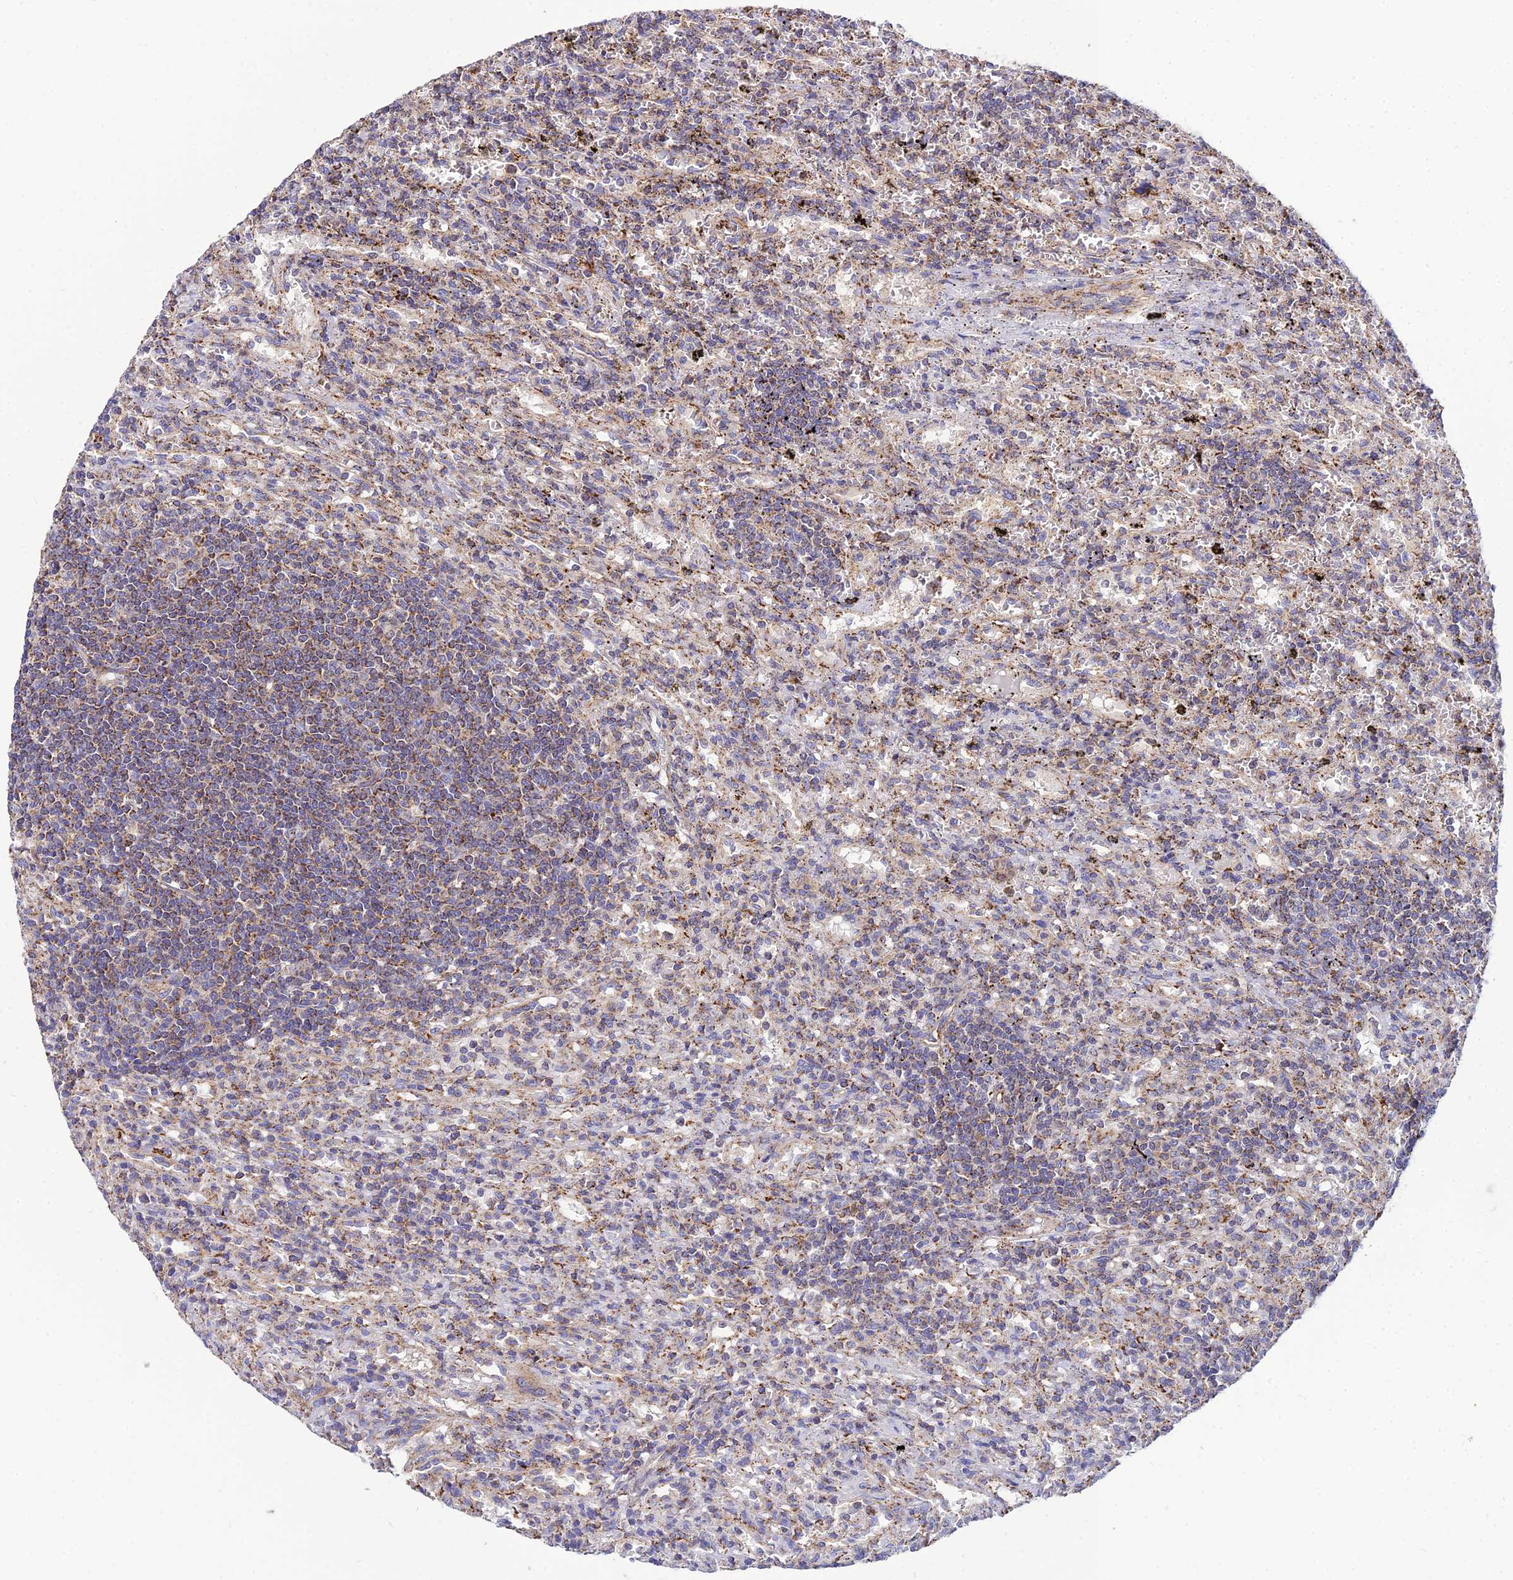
{"staining": {"intensity": "weak", "quantity": "25%-75%", "location": "cytoplasmic/membranous"}, "tissue": "lymphoma", "cell_type": "Tumor cells", "image_type": "cancer", "snomed": [{"axis": "morphology", "description": "Malignant lymphoma, non-Hodgkin's type, Low grade"}, {"axis": "topography", "description": "Spleen"}], "caption": "A high-resolution photomicrograph shows immunohistochemistry (IHC) staining of lymphoma, which reveals weak cytoplasmic/membranous staining in approximately 25%-75% of tumor cells. Nuclei are stained in blue.", "gene": "NIPSNAP3A", "patient": {"sex": "male", "age": 76}}